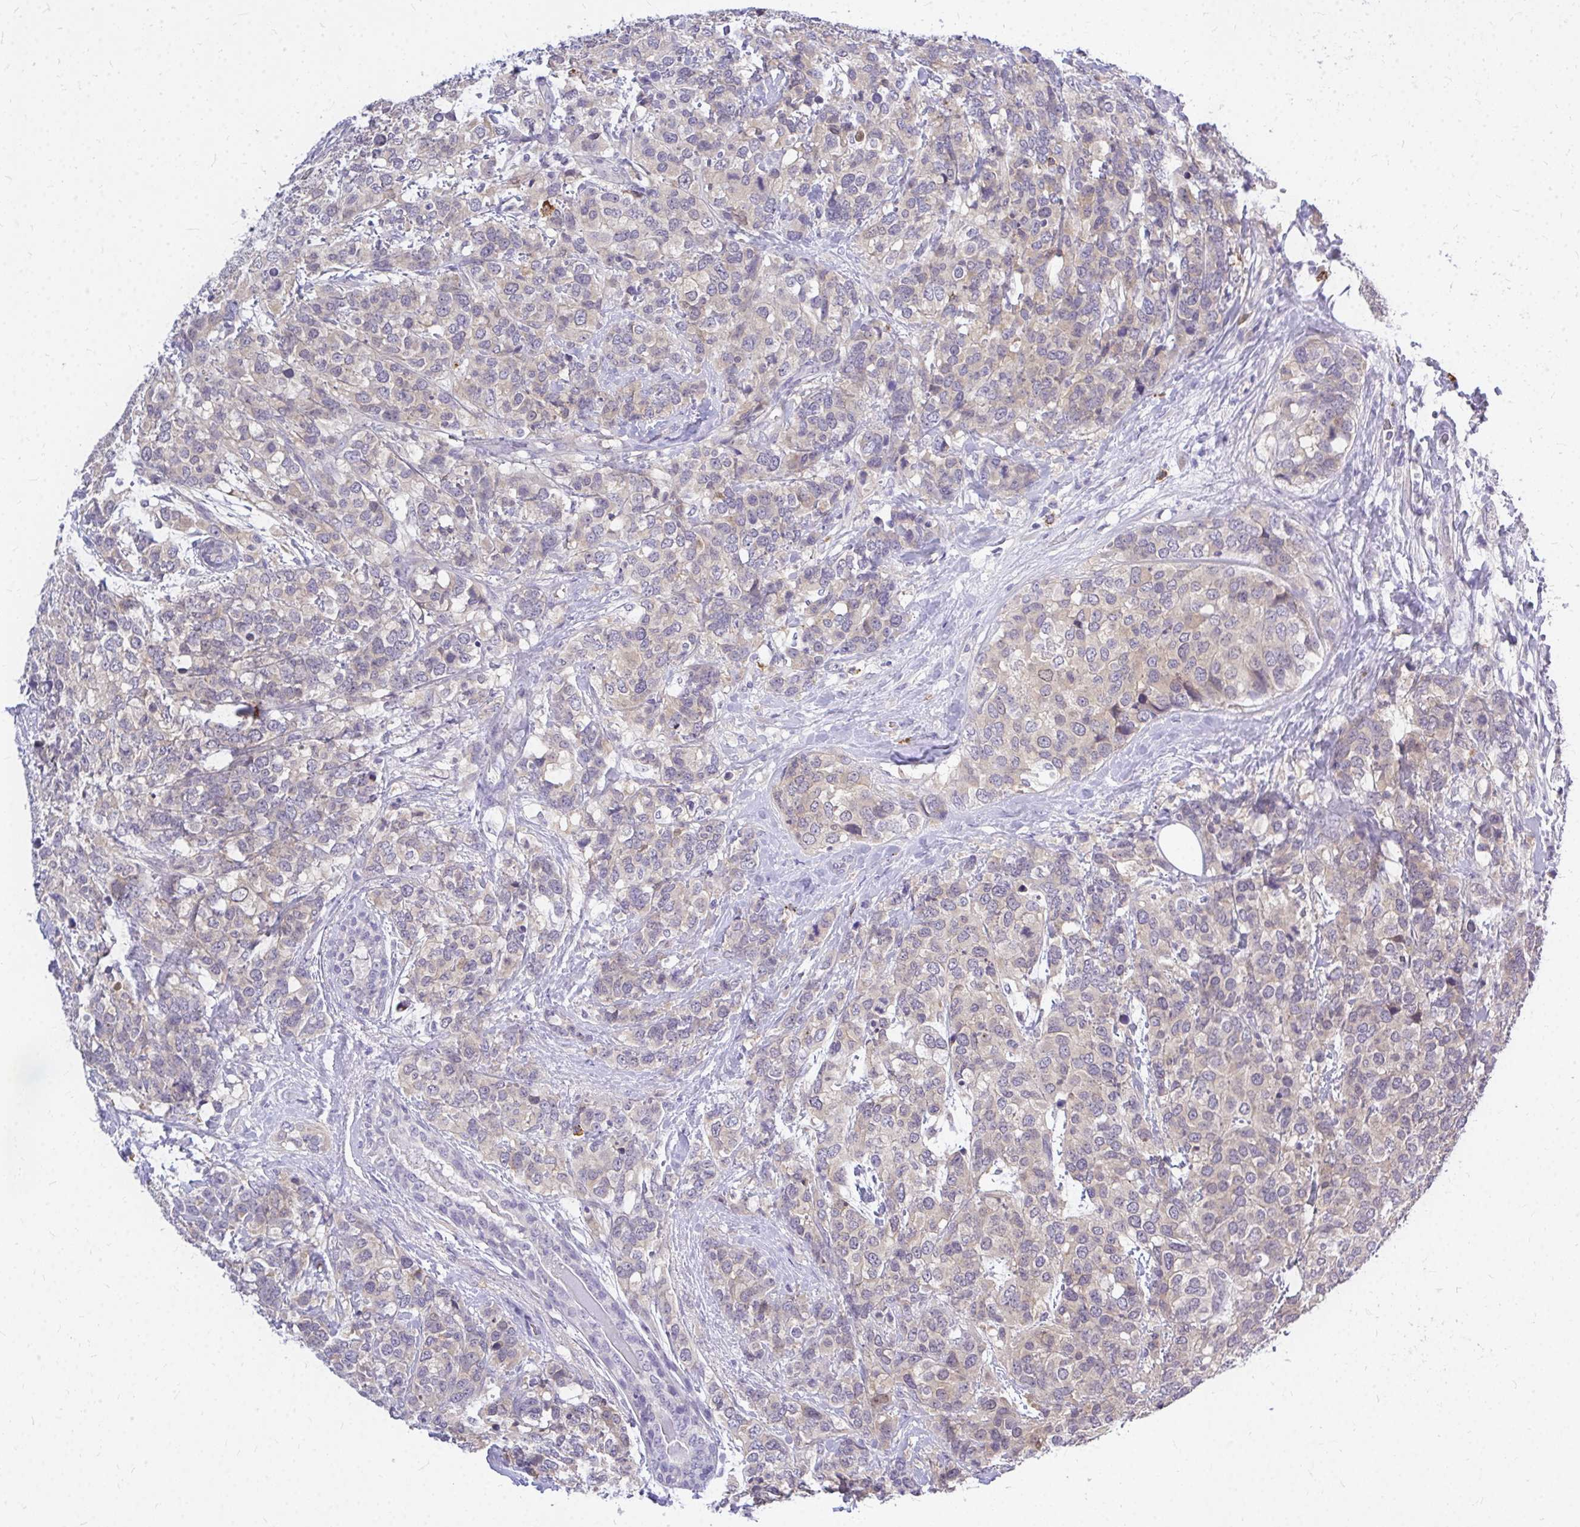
{"staining": {"intensity": "negative", "quantity": "none", "location": "none"}, "tissue": "breast cancer", "cell_type": "Tumor cells", "image_type": "cancer", "snomed": [{"axis": "morphology", "description": "Lobular carcinoma"}, {"axis": "topography", "description": "Breast"}], "caption": "Breast lobular carcinoma was stained to show a protein in brown. There is no significant positivity in tumor cells.", "gene": "MAP1LC3A", "patient": {"sex": "female", "age": 59}}